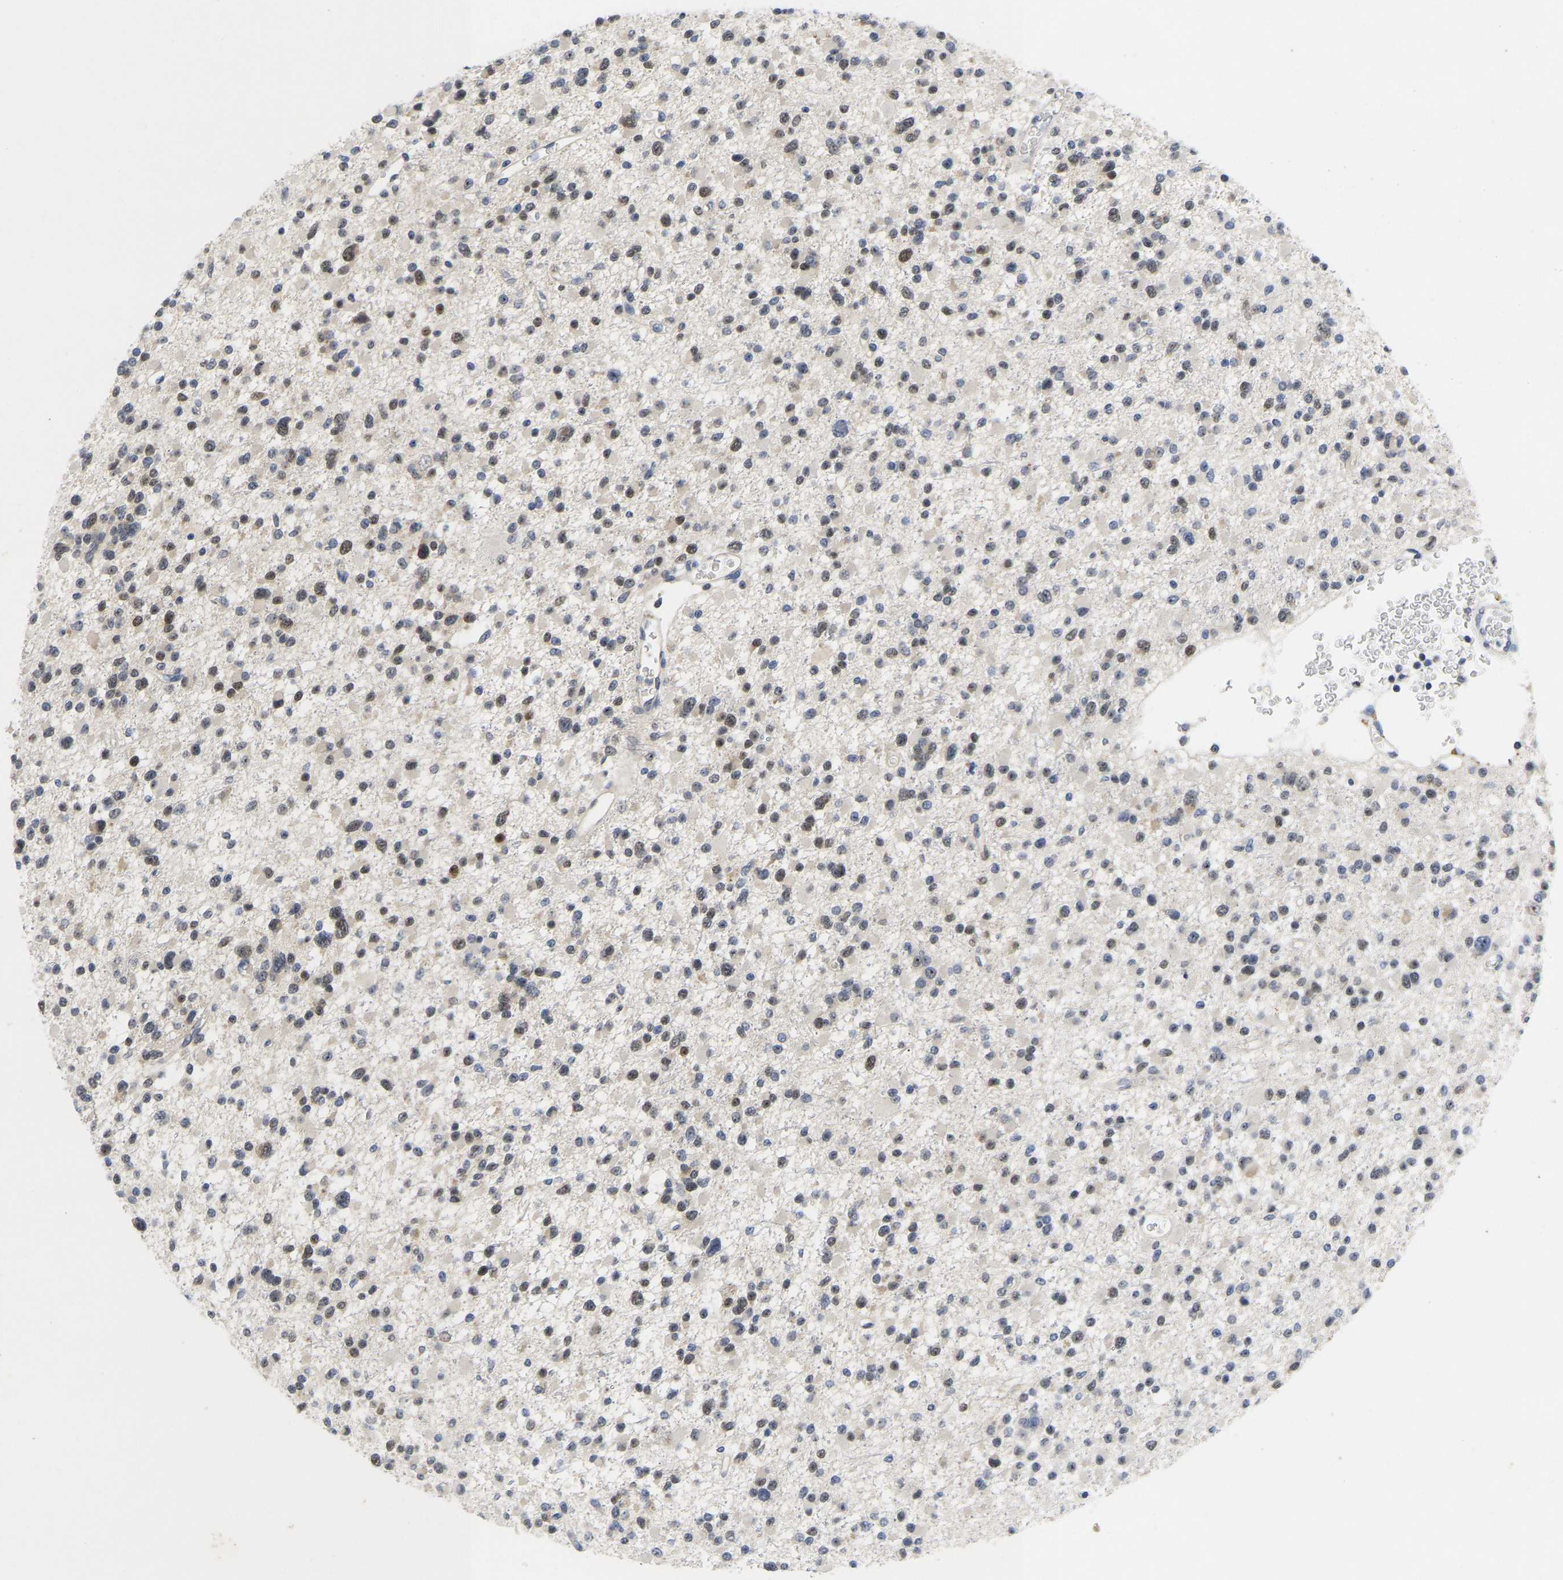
{"staining": {"intensity": "weak", "quantity": "25%-75%", "location": "nuclear"}, "tissue": "glioma", "cell_type": "Tumor cells", "image_type": "cancer", "snomed": [{"axis": "morphology", "description": "Glioma, malignant, Low grade"}, {"axis": "topography", "description": "Brain"}], "caption": "A brown stain shows weak nuclear expression of a protein in malignant glioma (low-grade) tumor cells.", "gene": "NLE1", "patient": {"sex": "female", "age": 22}}